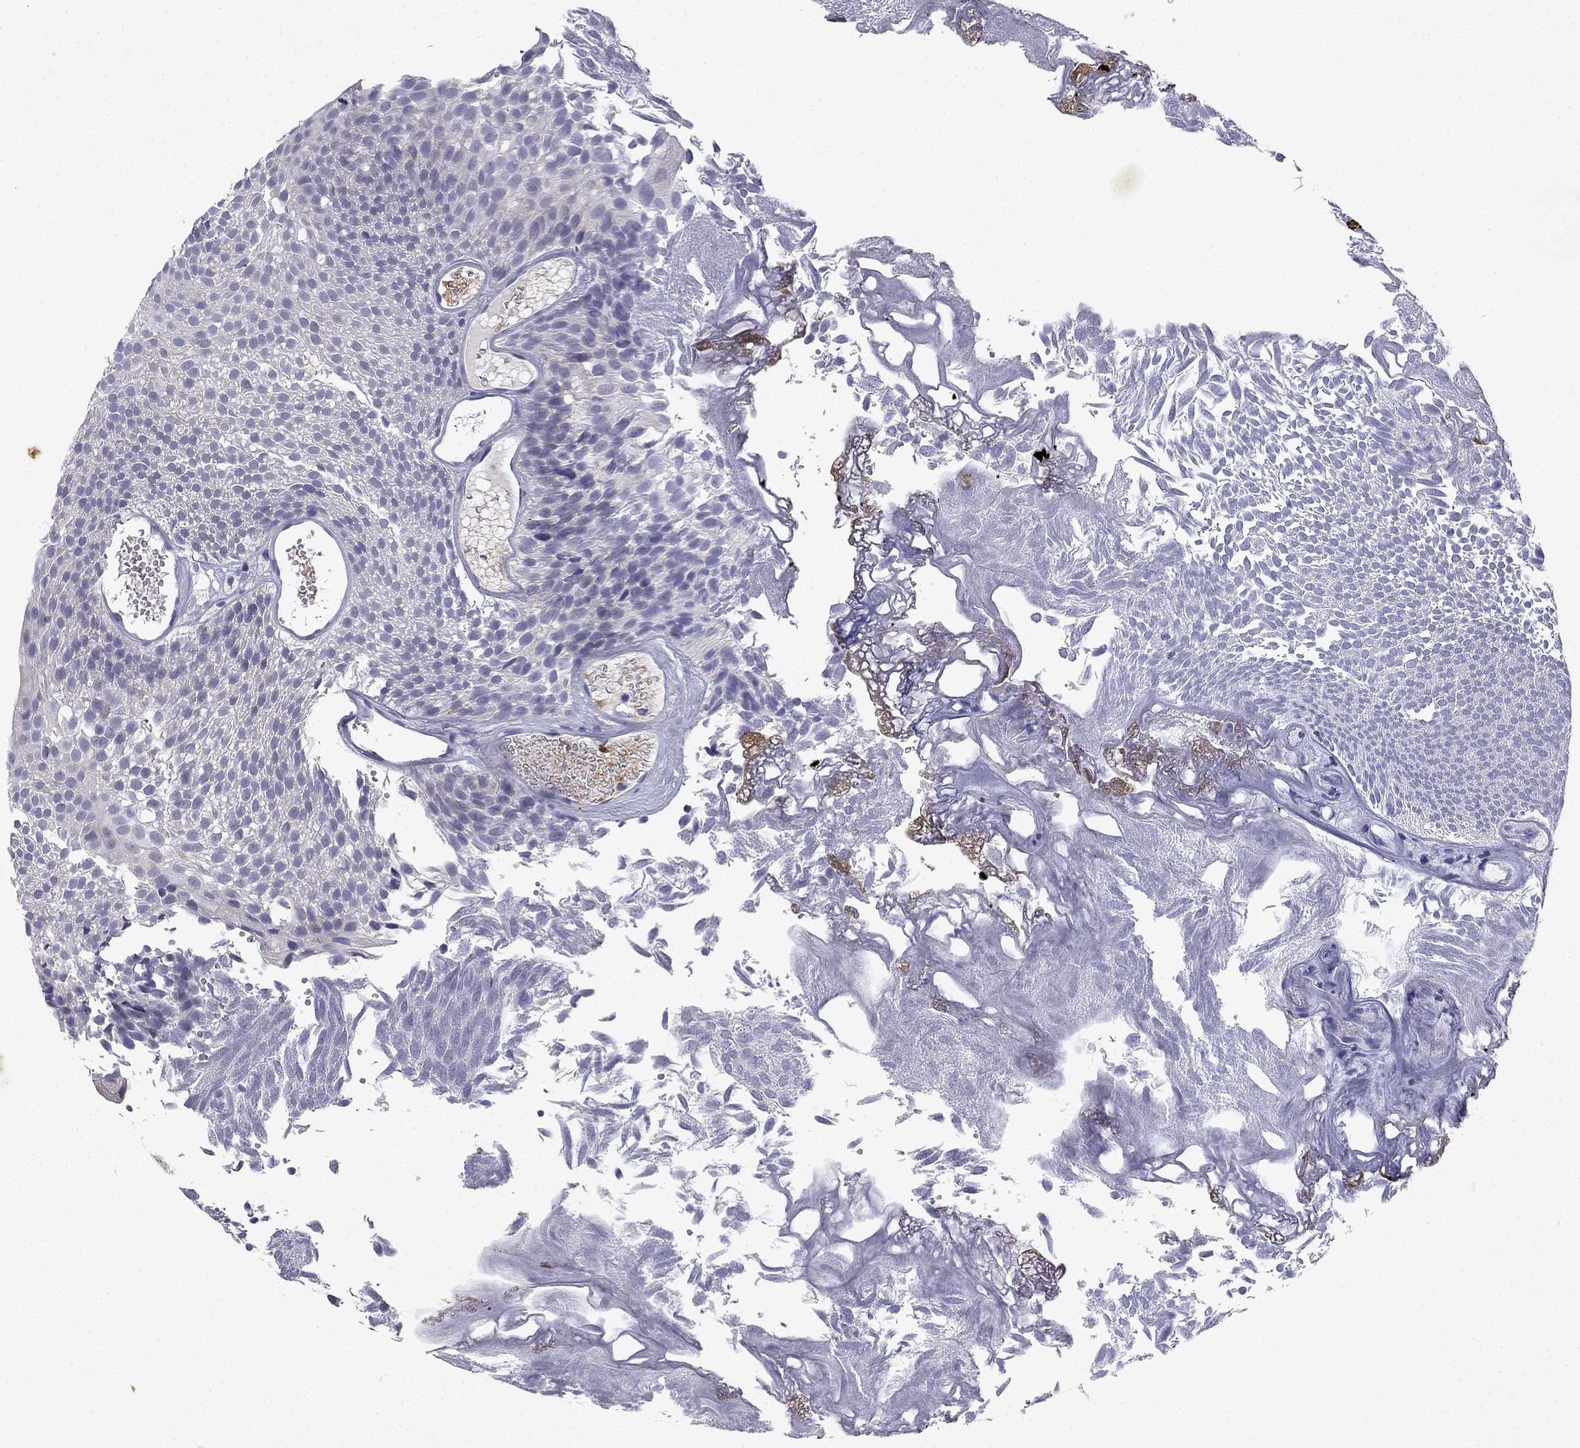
{"staining": {"intensity": "negative", "quantity": "none", "location": "none"}, "tissue": "urothelial cancer", "cell_type": "Tumor cells", "image_type": "cancer", "snomed": [{"axis": "morphology", "description": "Urothelial carcinoma, Low grade"}, {"axis": "topography", "description": "Urinary bladder"}], "caption": "High magnification brightfield microscopy of low-grade urothelial carcinoma stained with DAB (3,3'-diaminobenzidine) (brown) and counterstained with hematoxylin (blue): tumor cells show no significant positivity.", "gene": "SLC6A4", "patient": {"sex": "male", "age": 52}}